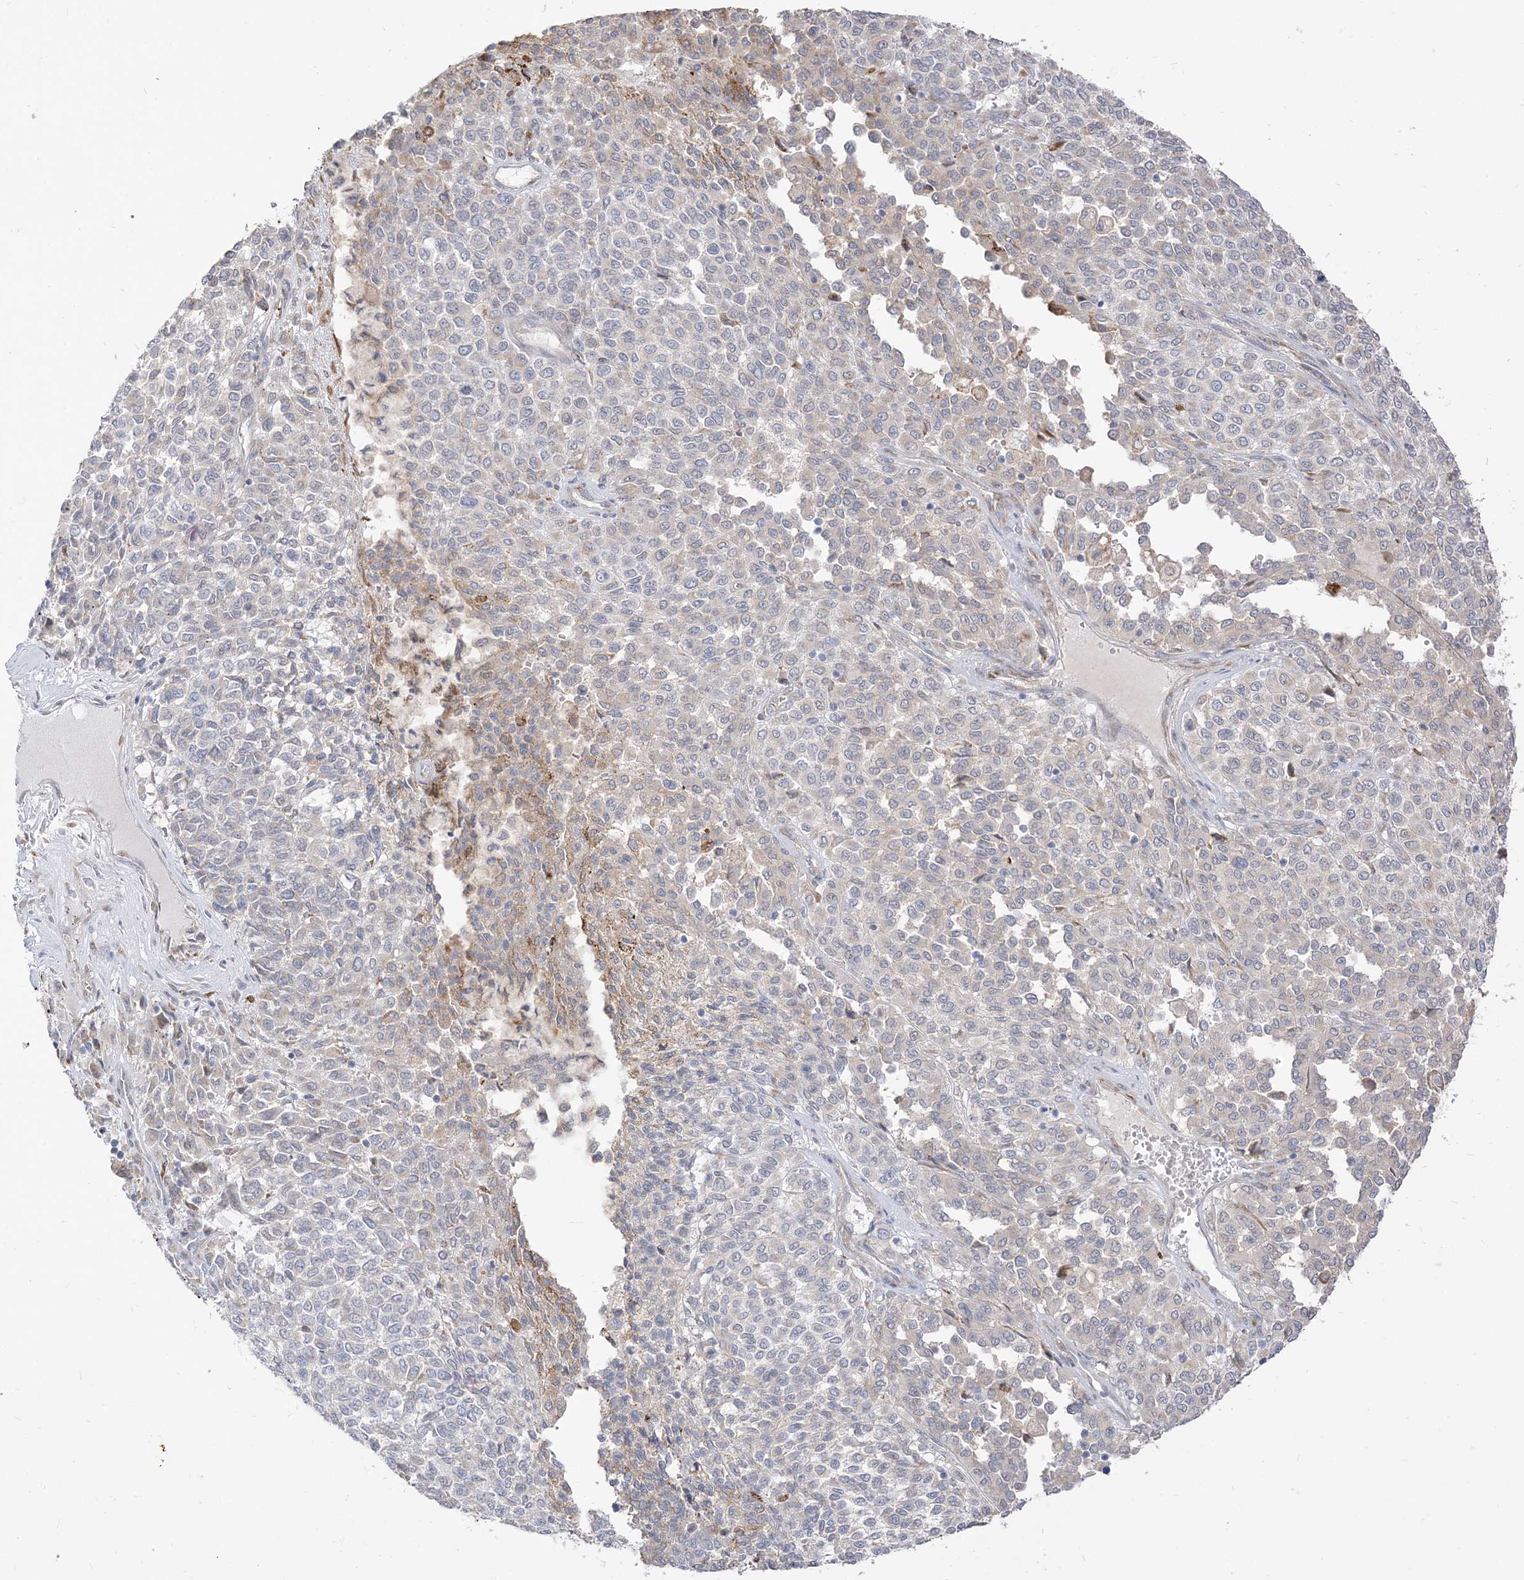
{"staining": {"intensity": "weak", "quantity": "<25%", "location": "cytoplasmic/membranous"}, "tissue": "melanoma", "cell_type": "Tumor cells", "image_type": "cancer", "snomed": [{"axis": "morphology", "description": "Malignant melanoma, Metastatic site"}, {"axis": "topography", "description": "Pancreas"}], "caption": "There is no significant staining in tumor cells of malignant melanoma (metastatic site). (Stains: DAB immunohistochemistry with hematoxylin counter stain, Microscopy: brightfield microscopy at high magnification).", "gene": "LOXL3", "patient": {"sex": "female", "age": 30}}